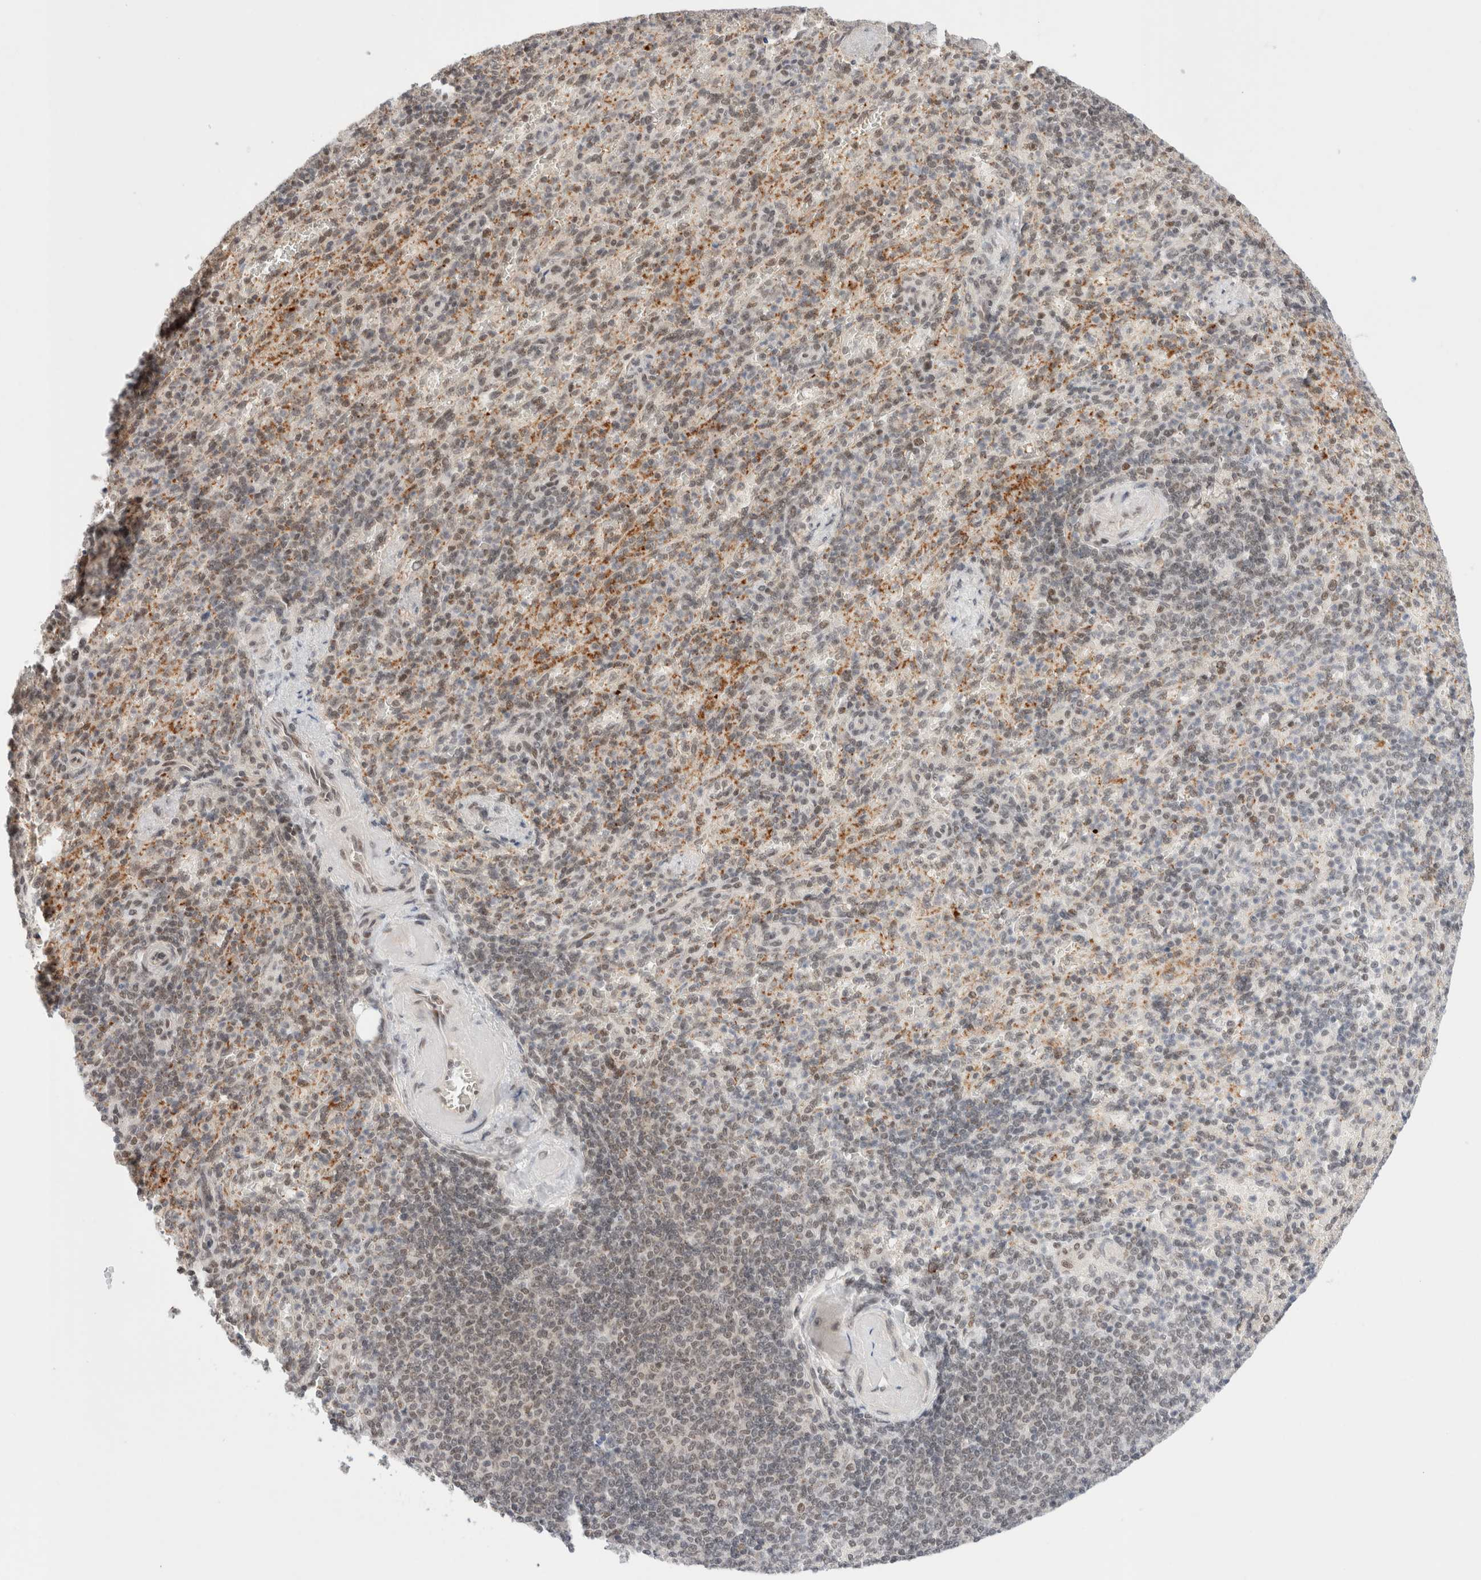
{"staining": {"intensity": "weak", "quantity": "<25%", "location": "nuclear"}, "tissue": "spleen", "cell_type": "Cells in red pulp", "image_type": "normal", "snomed": [{"axis": "morphology", "description": "Normal tissue, NOS"}, {"axis": "topography", "description": "Spleen"}], "caption": "Human spleen stained for a protein using immunohistochemistry (IHC) shows no positivity in cells in red pulp.", "gene": "GATAD2A", "patient": {"sex": "female", "age": 74}}